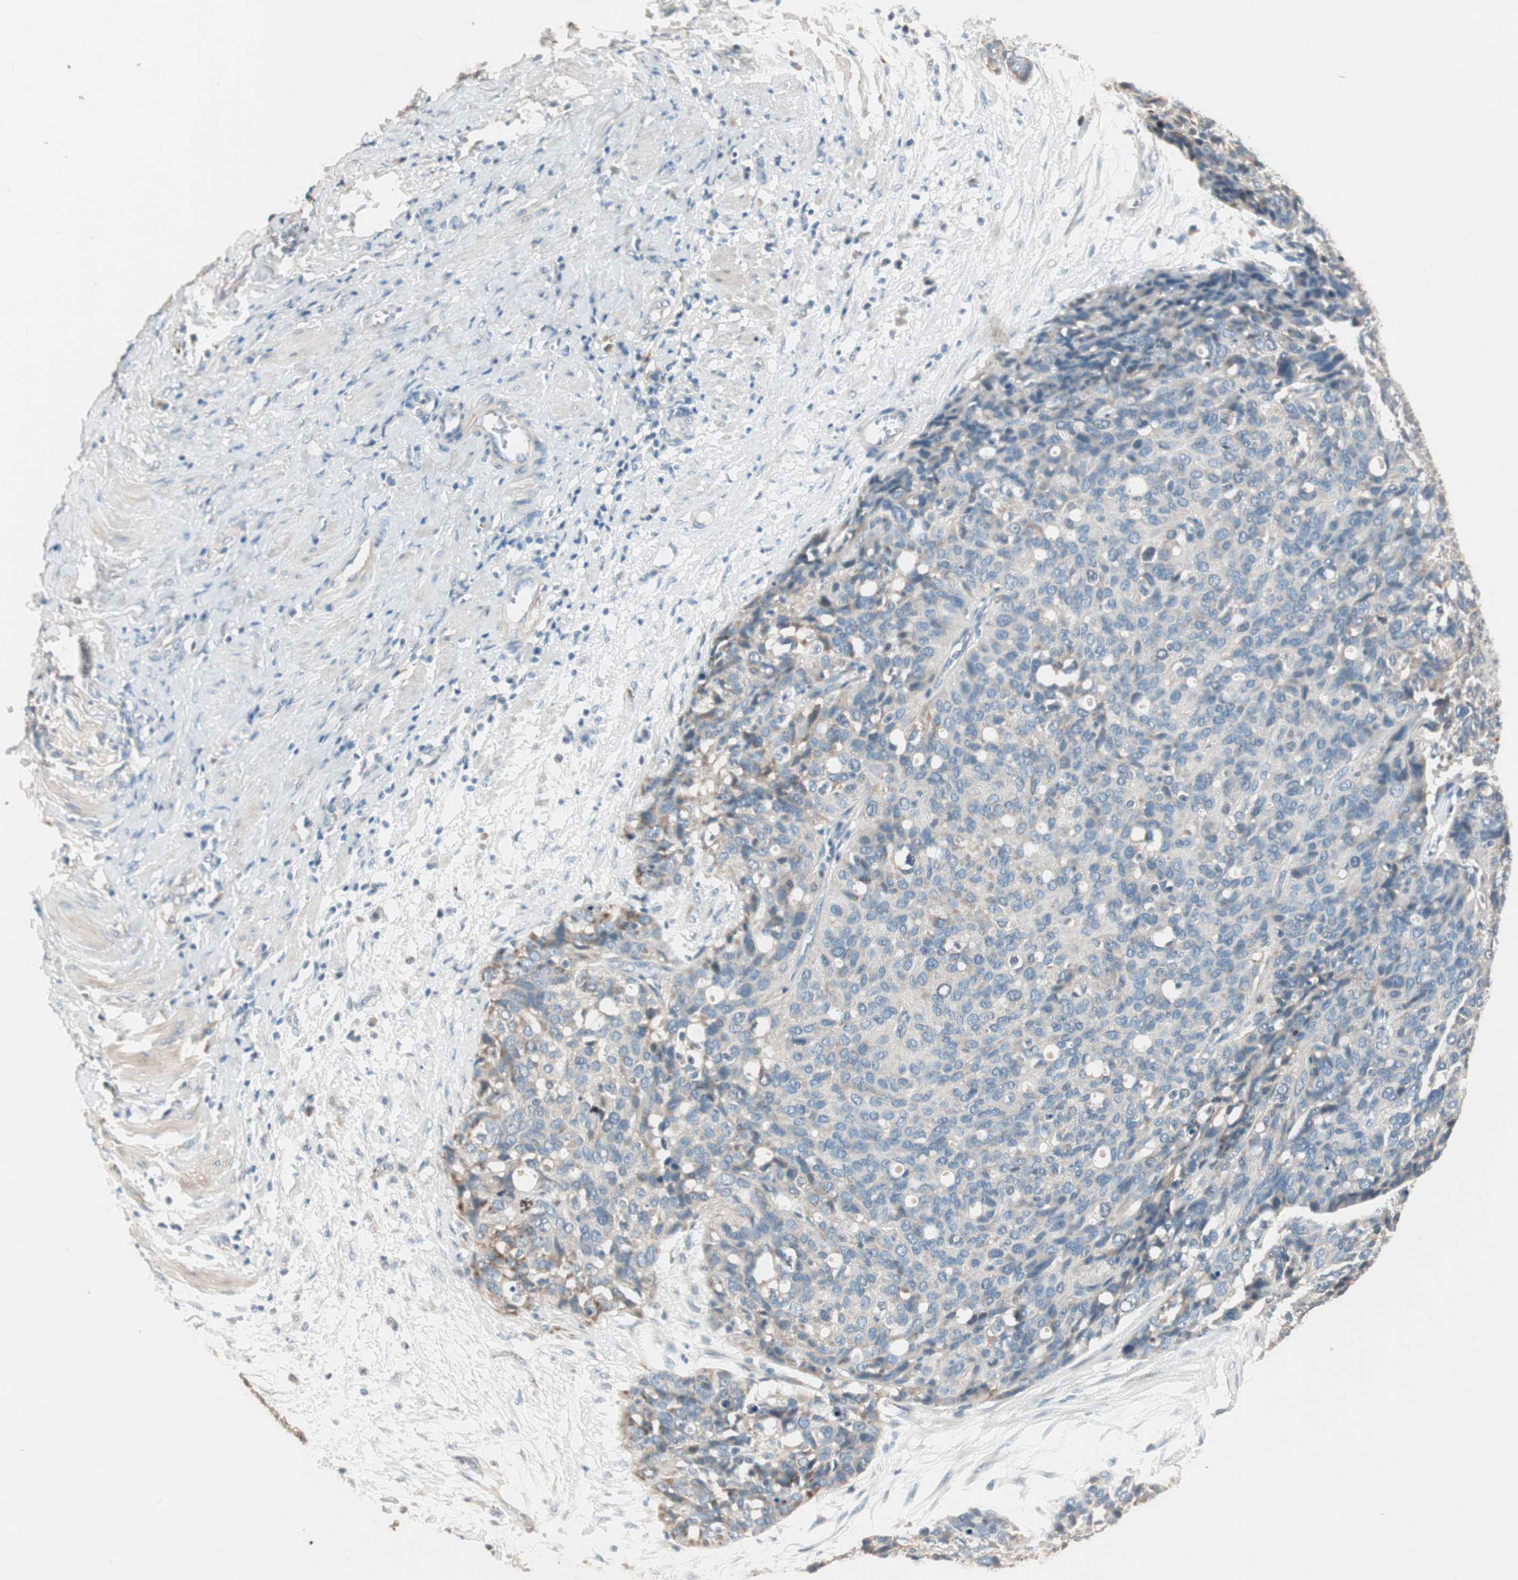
{"staining": {"intensity": "weak", "quantity": ">75%", "location": "cytoplasmic/membranous"}, "tissue": "ovarian cancer", "cell_type": "Tumor cells", "image_type": "cancer", "snomed": [{"axis": "morphology", "description": "Carcinoma, endometroid"}, {"axis": "topography", "description": "Ovary"}], "caption": "Weak cytoplasmic/membranous protein staining is seen in about >75% of tumor cells in endometroid carcinoma (ovarian).", "gene": "NFRKB", "patient": {"sex": "female", "age": 60}}